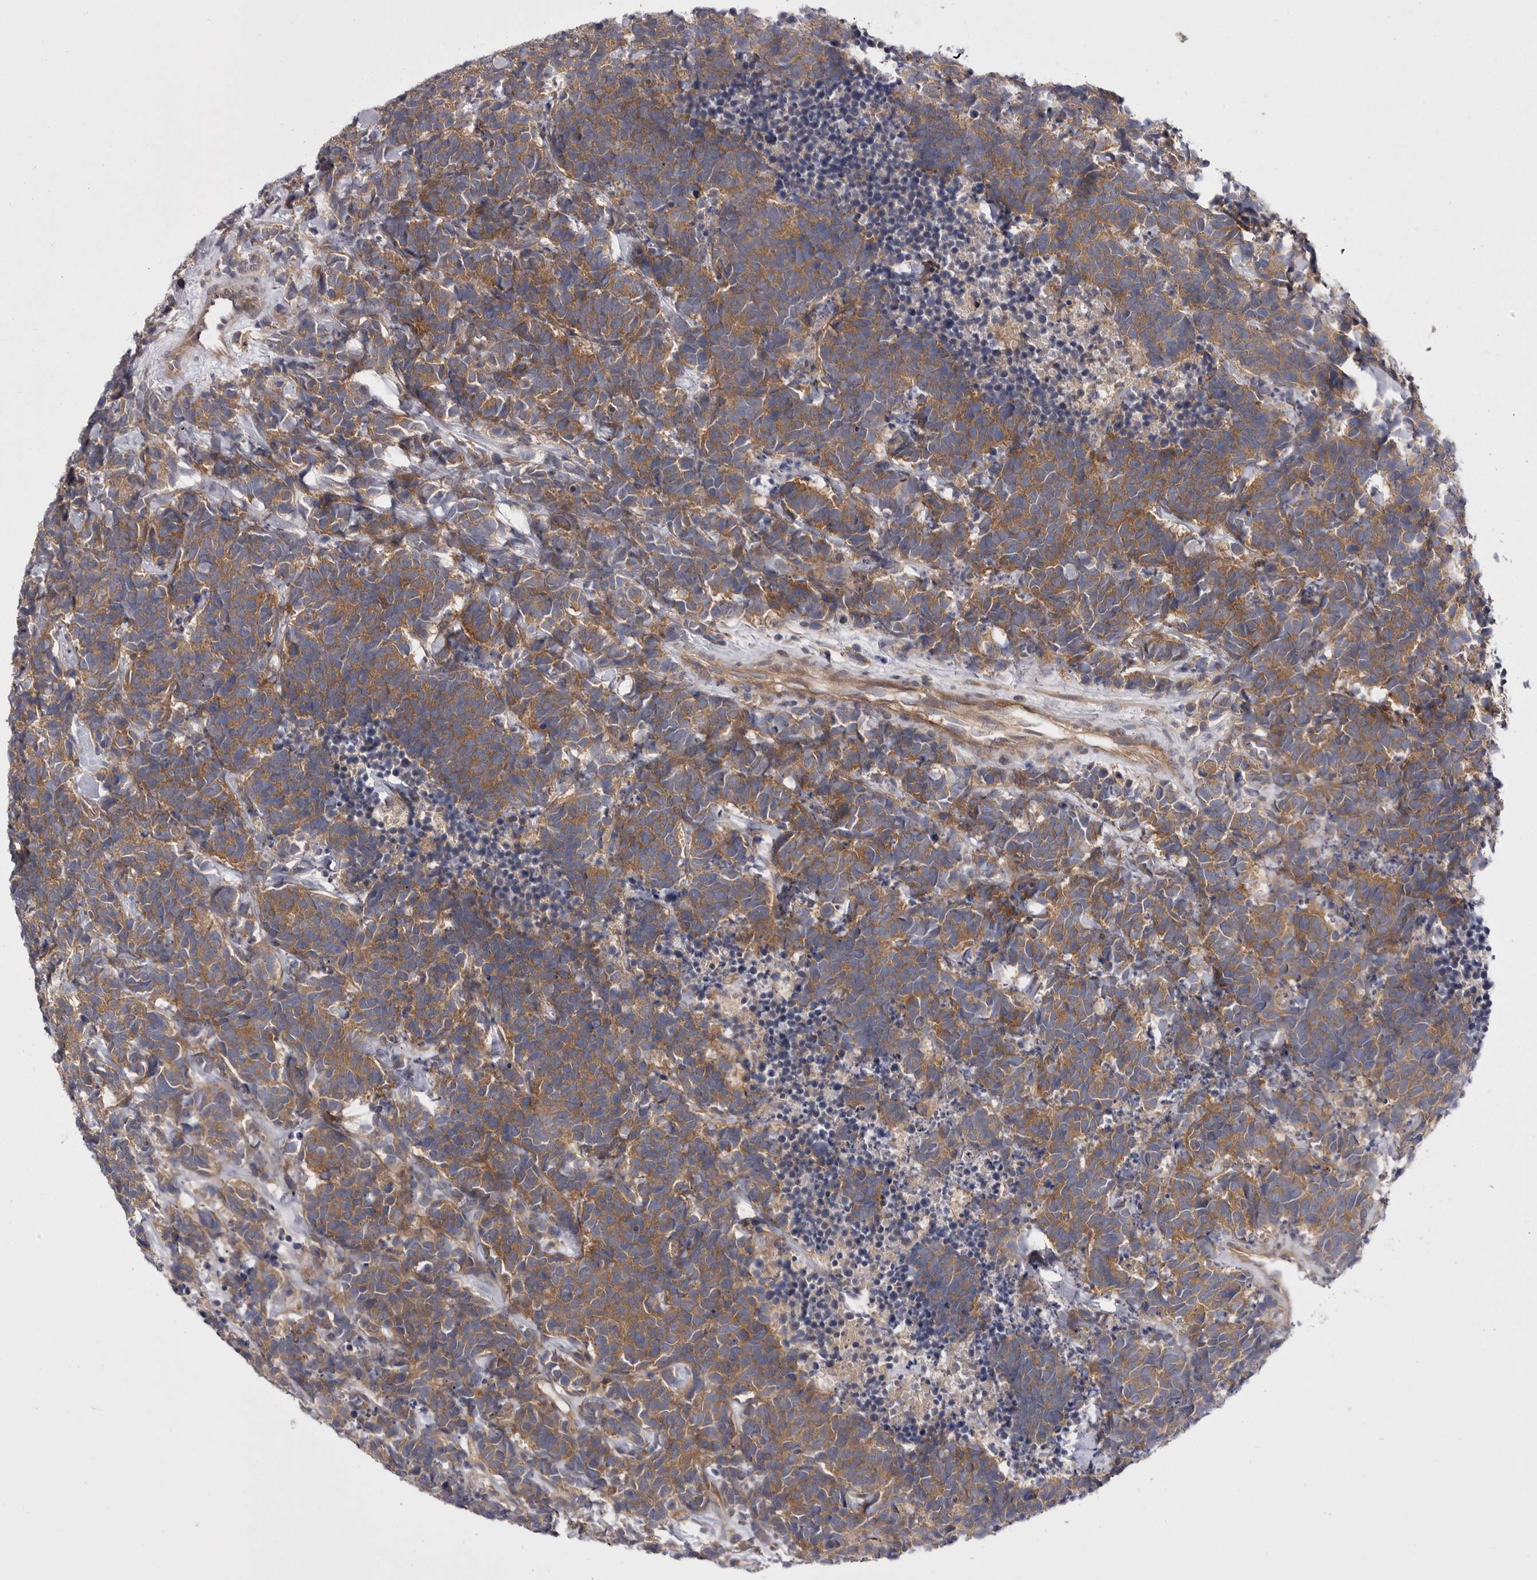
{"staining": {"intensity": "moderate", "quantity": ">75%", "location": "cytoplasmic/membranous"}, "tissue": "carcinoid", "cell_type": "Tumor cells", "image_type": "cancer", "snomed": [{"axis": "morphology", "description": "Carcinoma, NOS"}, {"axis": "morphology", "description": "Carcinoid, malignant, NOS"}, {"axis": "topography", "description": "Urinary bladder"}], "caption": "Immunohistochemistry micrograph of human carcinoid stained for a protein (brown), which shows medium levels of moderate cytoplasmic/membranous staining in about >75% of tumor cells.", "gene": "OSBPL9", "patient": {"sex": "male", "age": 57}}